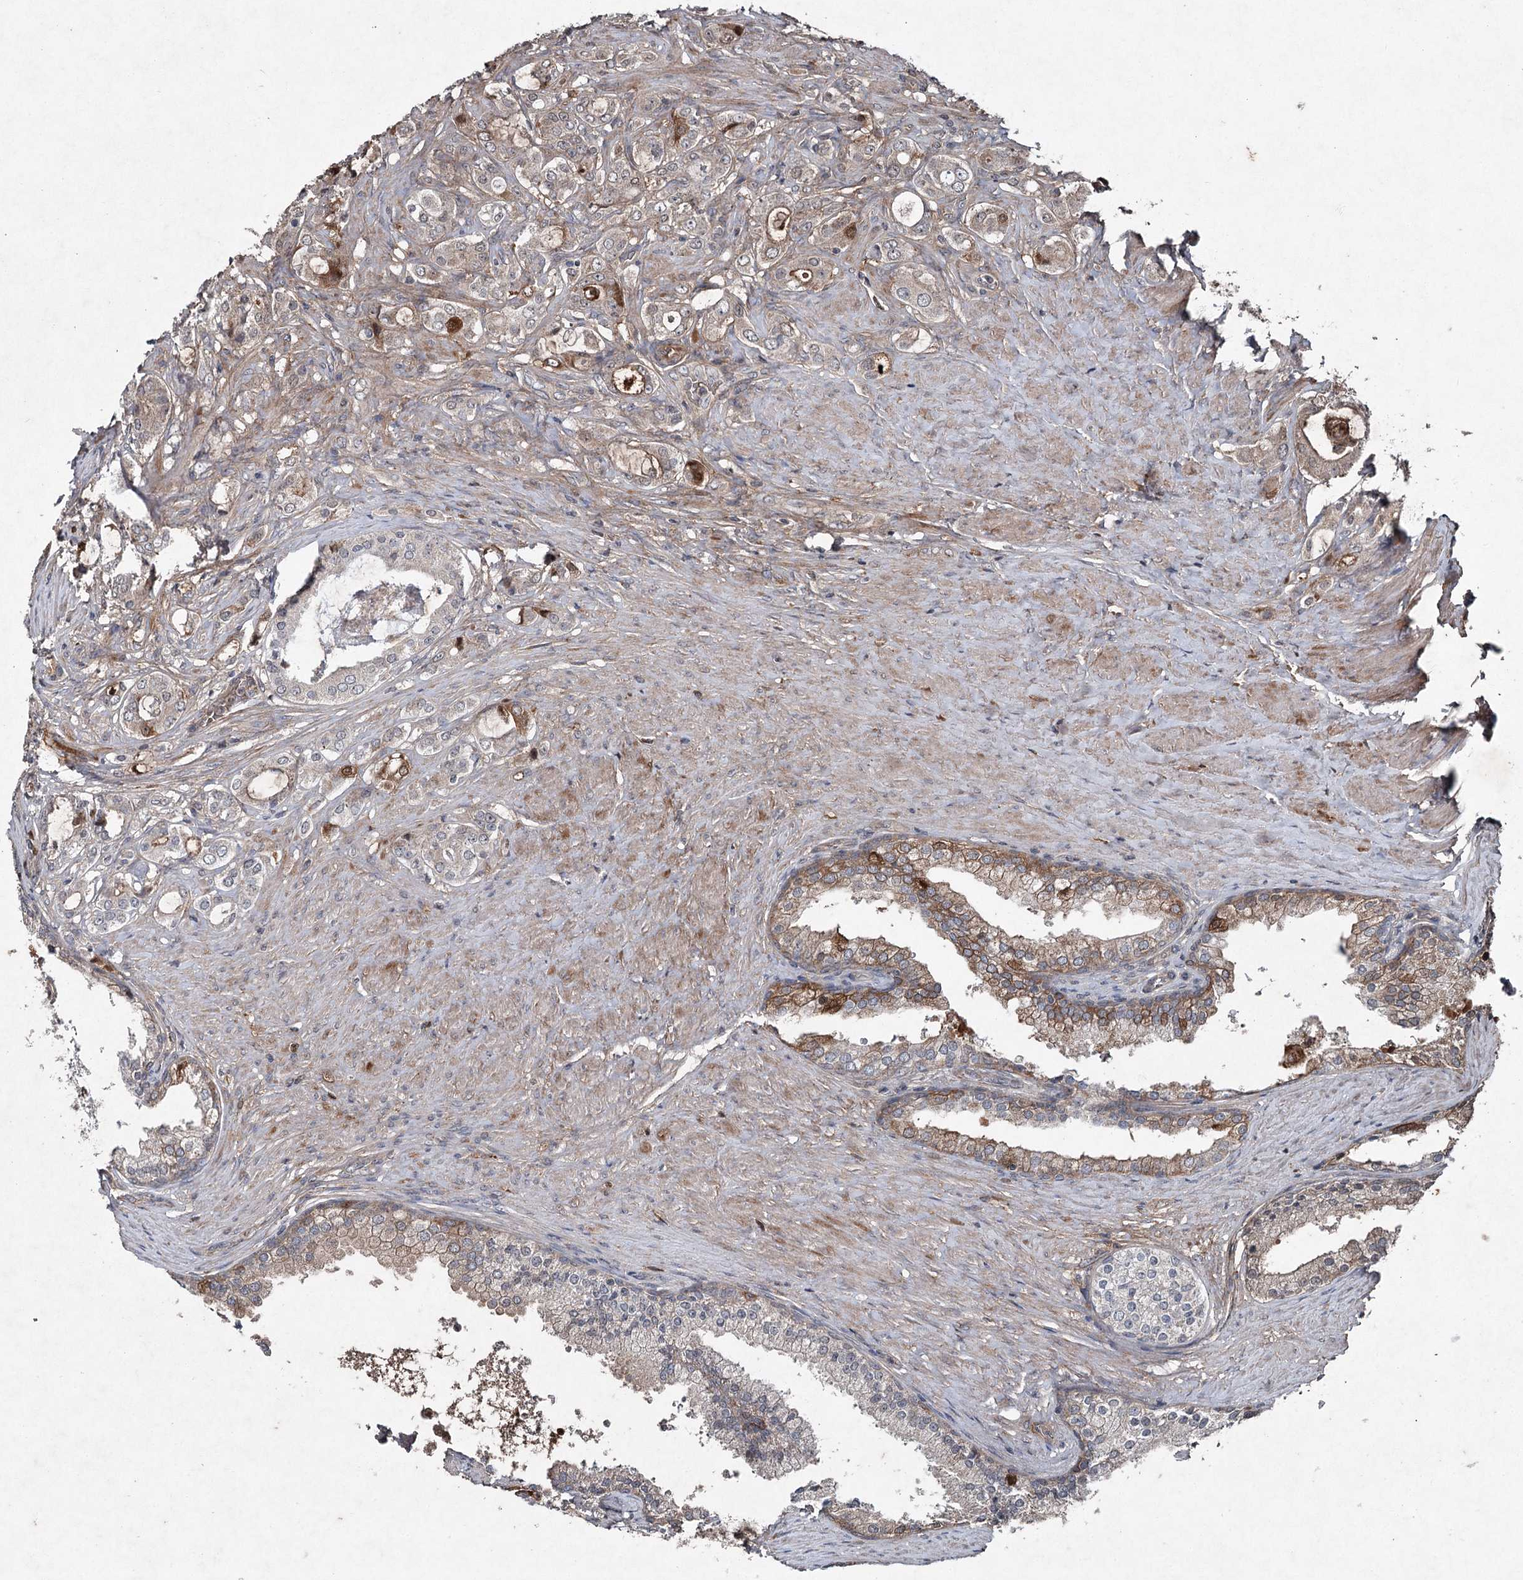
{"staining": {"intensity": "weak", "quantity": "<25%", "location": "cytoplasmic/membranous"}, "tissue": "prostate cancer", "cell_type": "Tumor cells", "image_type": "cancer", "snomed": [{"axis": "morphology", "description": "Adenocarcinoma, High grade"}, {"axis": "topography", "description": "Prostate"}], "caption": "Prostate cancer stained for a protein using immunohistochemistry (IHC) displays no expression tumor cells.", "gene": "PGLYRP2", "patient": {"sex": "male", "age": 63}}